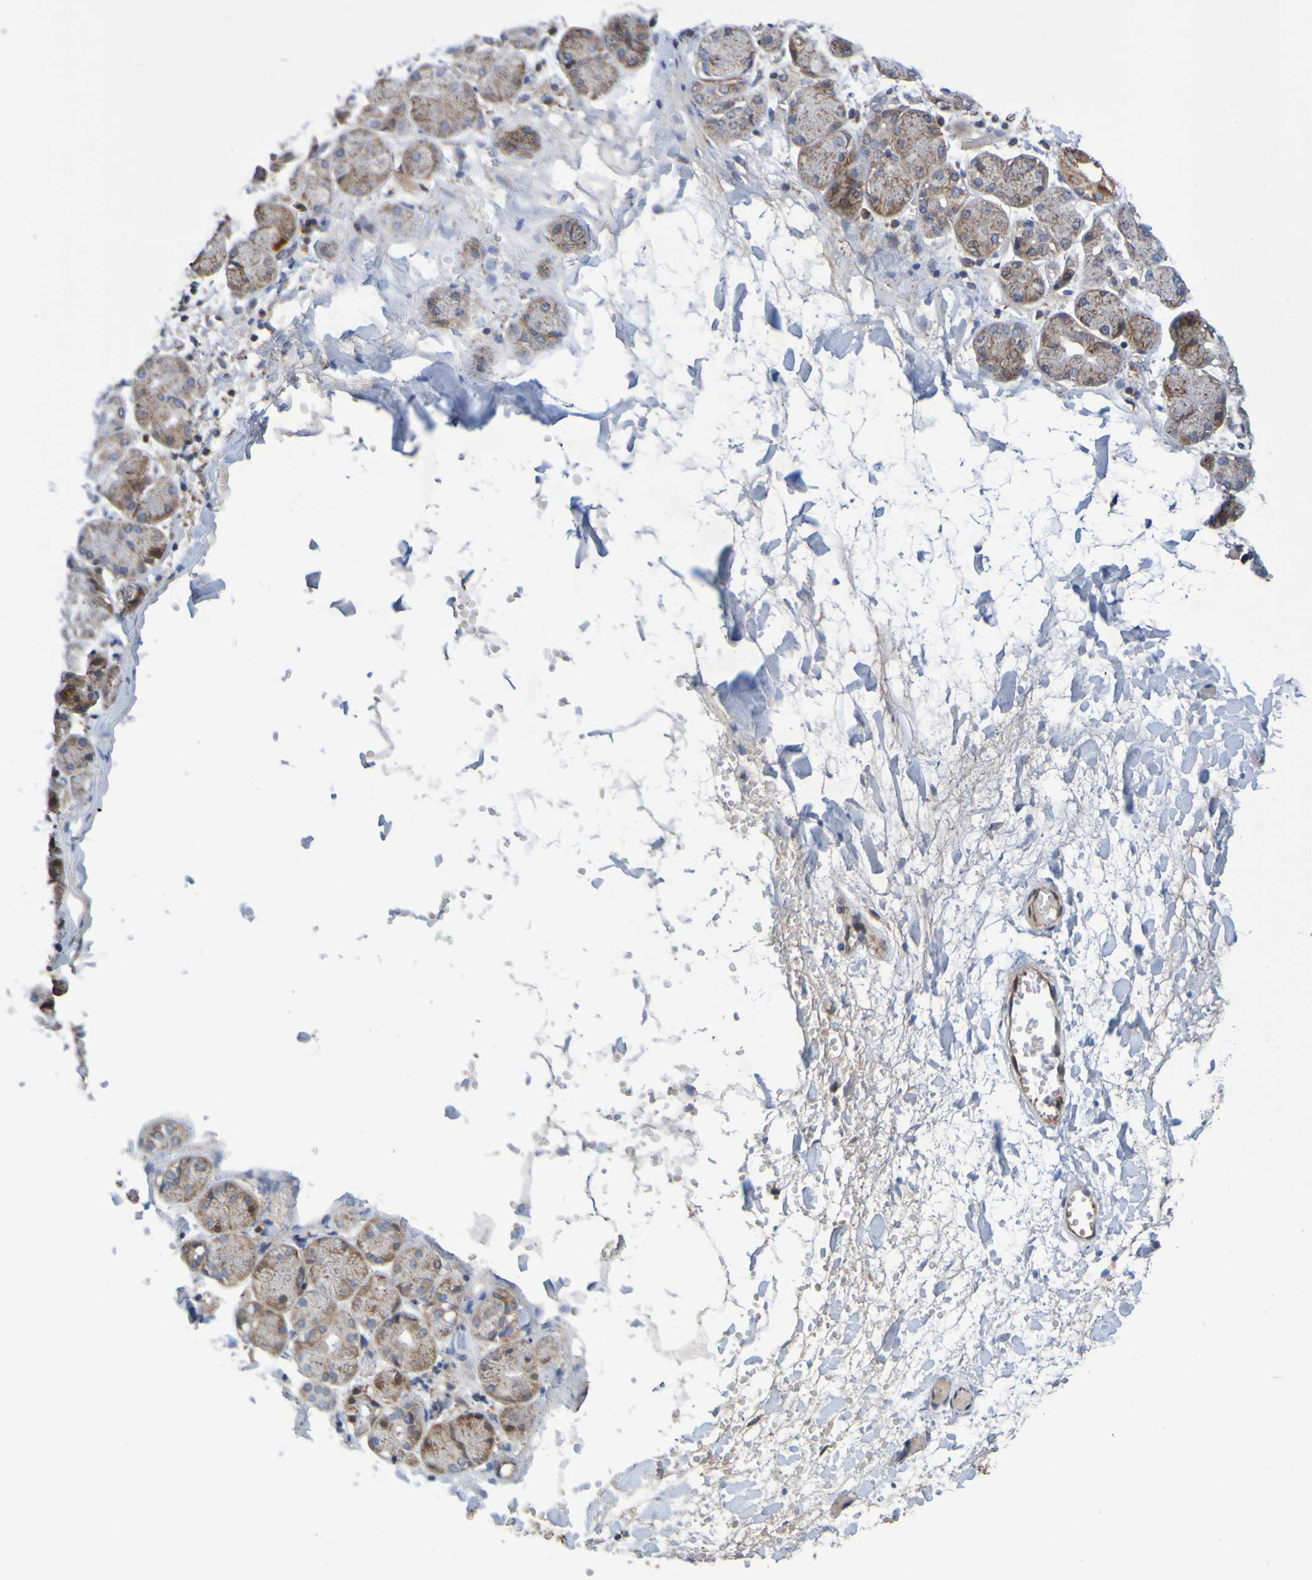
{"staining": {"intensity": "strong", "quantity": "25%-75%", "location": "cytoplasmic/membranous"}, "tissue": "salivary gland", "cell_type": "Glandular cells", "image_type": "normal", "snomed": [{"axis": "morphology", "description": "Normal tissue, NOS"}, {"axis": "topography", "description": "Salivary gland"}], "caption": "An immunohistochemistry histopathology image of benign tissue is shown. Protein staining in brown highlights strong cytoplasmic/membranous positivity in salivary gland within glandular cells.", "gene": "CCDC51", "patient": {"sex": "female", "age": 24}}